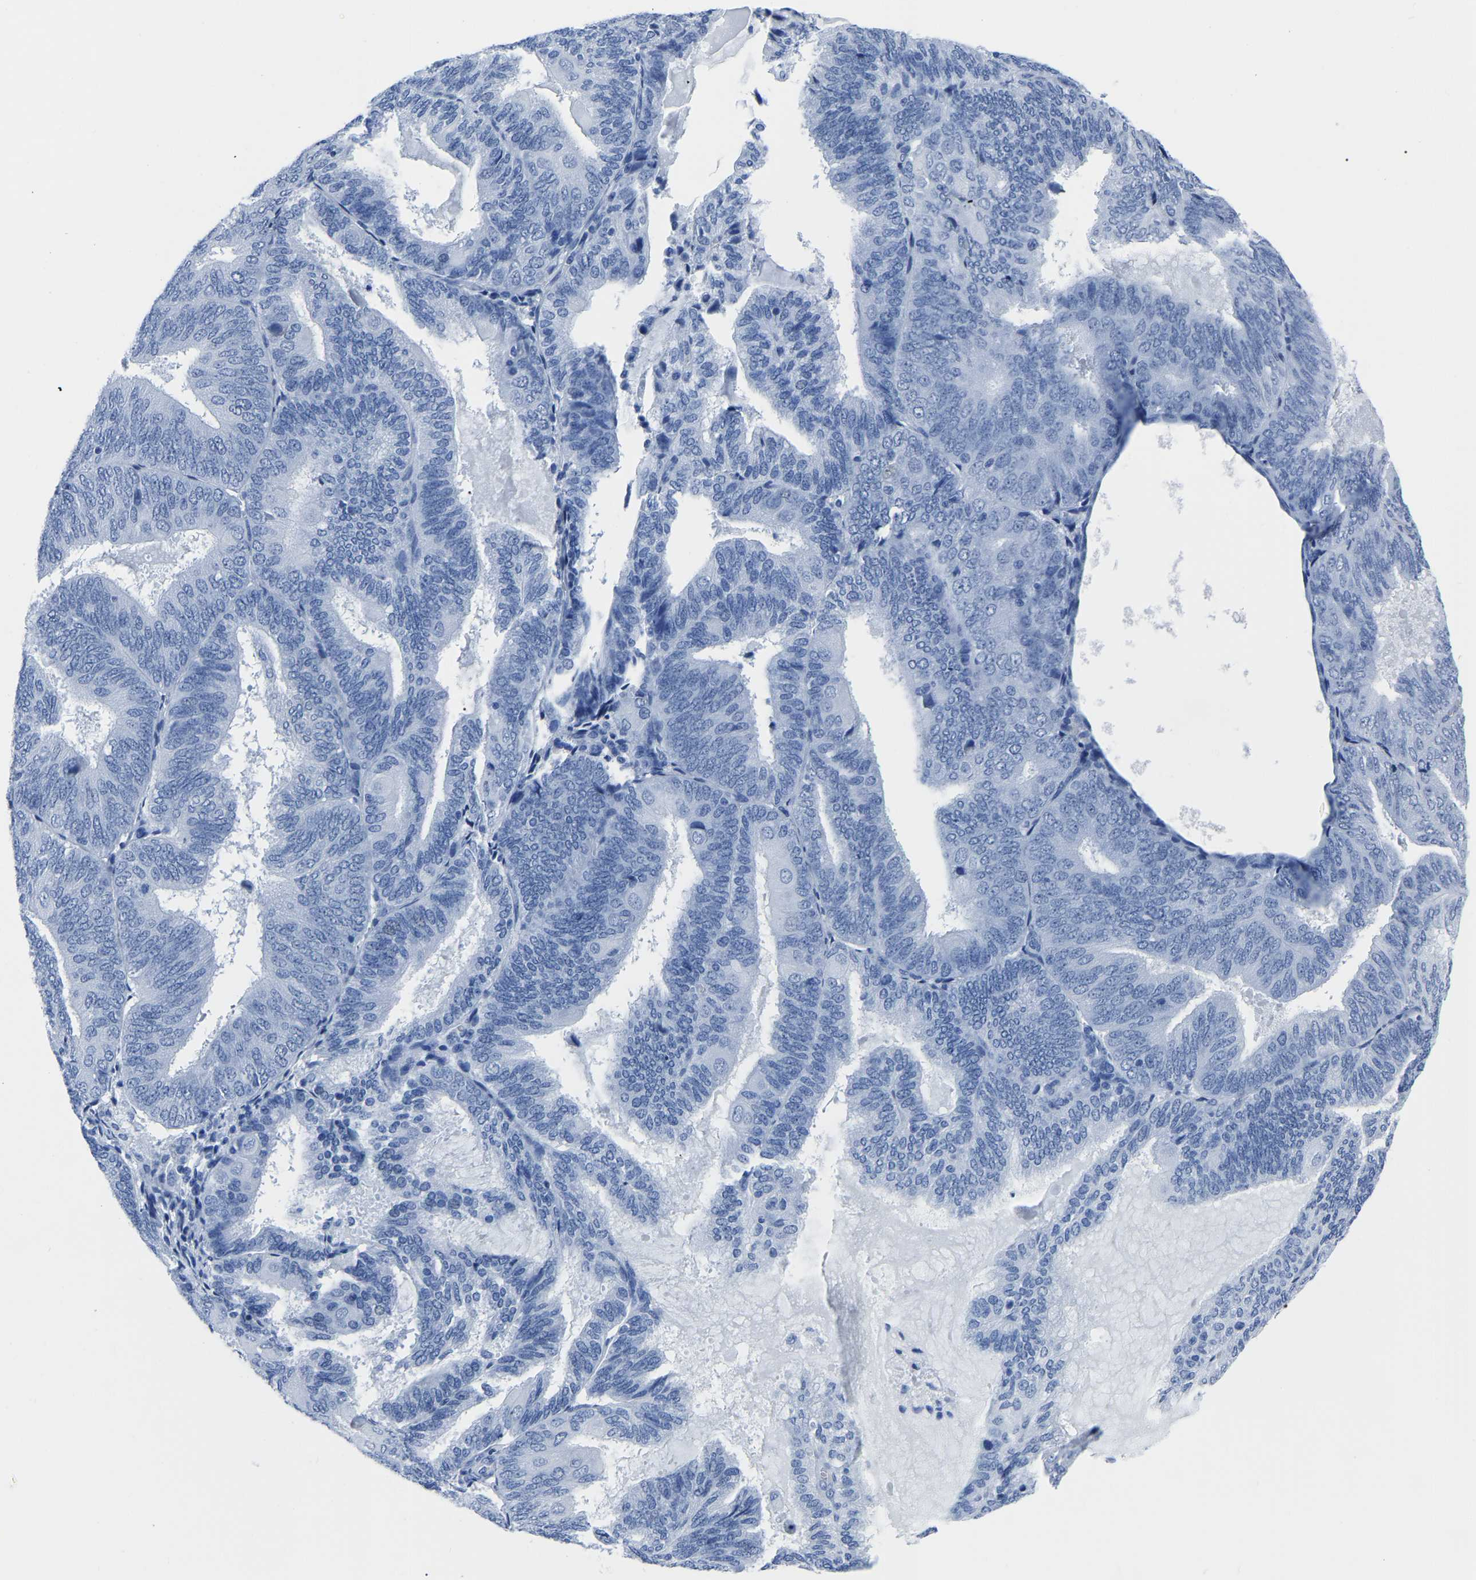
{"staining": {"intensity": "negative", "quantity": "none", "location": "none"}, "tissue": "endometrial cancer", "cell_type": "Tumor cells", "image_type": "cancer", "snomed": [{"axis": "morphology", "description": "Adenocarcinoma, NOS"}, {"axis": "topography", "description": "Endometrium"}], "caption": "IHC micrograph of adenocarcinoma (endometrial) stained for a protein (brown), which reveals no expression in tumor cells.", "gene": "IMPG2", "patient": {"sex": "female", "age": 81}}